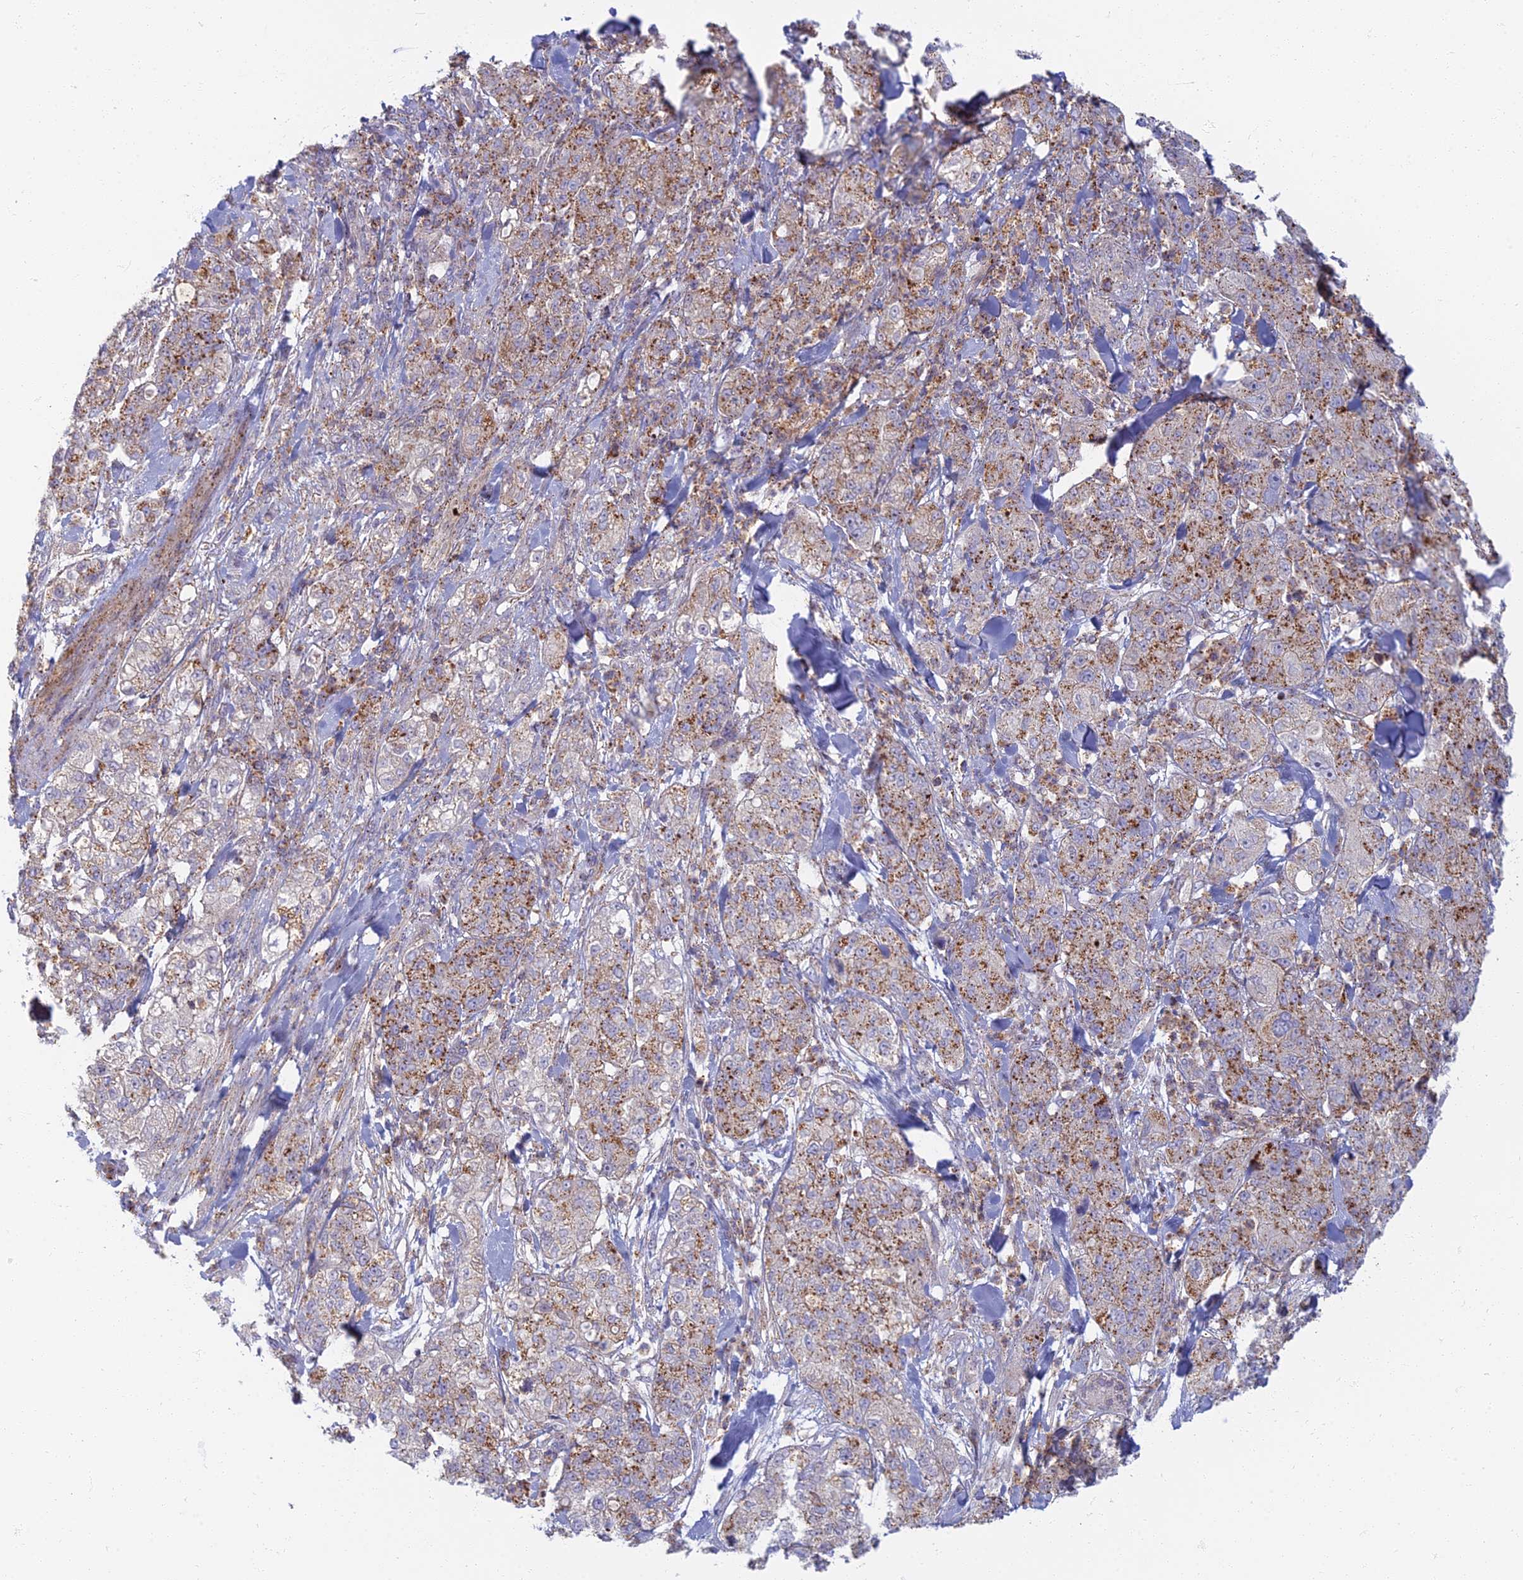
{"staining": {"intensity": "moderate", "quantity": ">75%", "location": "cytoplasmic/membranous"}, "tissue": "pancreatic cancer", "cell_type": "Tumor cells", "image_type": "cancer", "snomed": [{"axis": "morphology", "description": "Adenocarcinoma, NOS"}, {"axis": "topography", "description": "Pancreas"}], "caption": "Pancreatic cancer (adenocarcinoma) was stained to show a protein in brown. There is medium levels of moderate cytoplasmic/membranous positivity in approximately >75% of tumor cells. Immunohistochemistry stains the protein of interest in brown and the nuclei are stained blue.", "gene": "CHMP4B", "patient": {"sex": "female", "age": 78}}